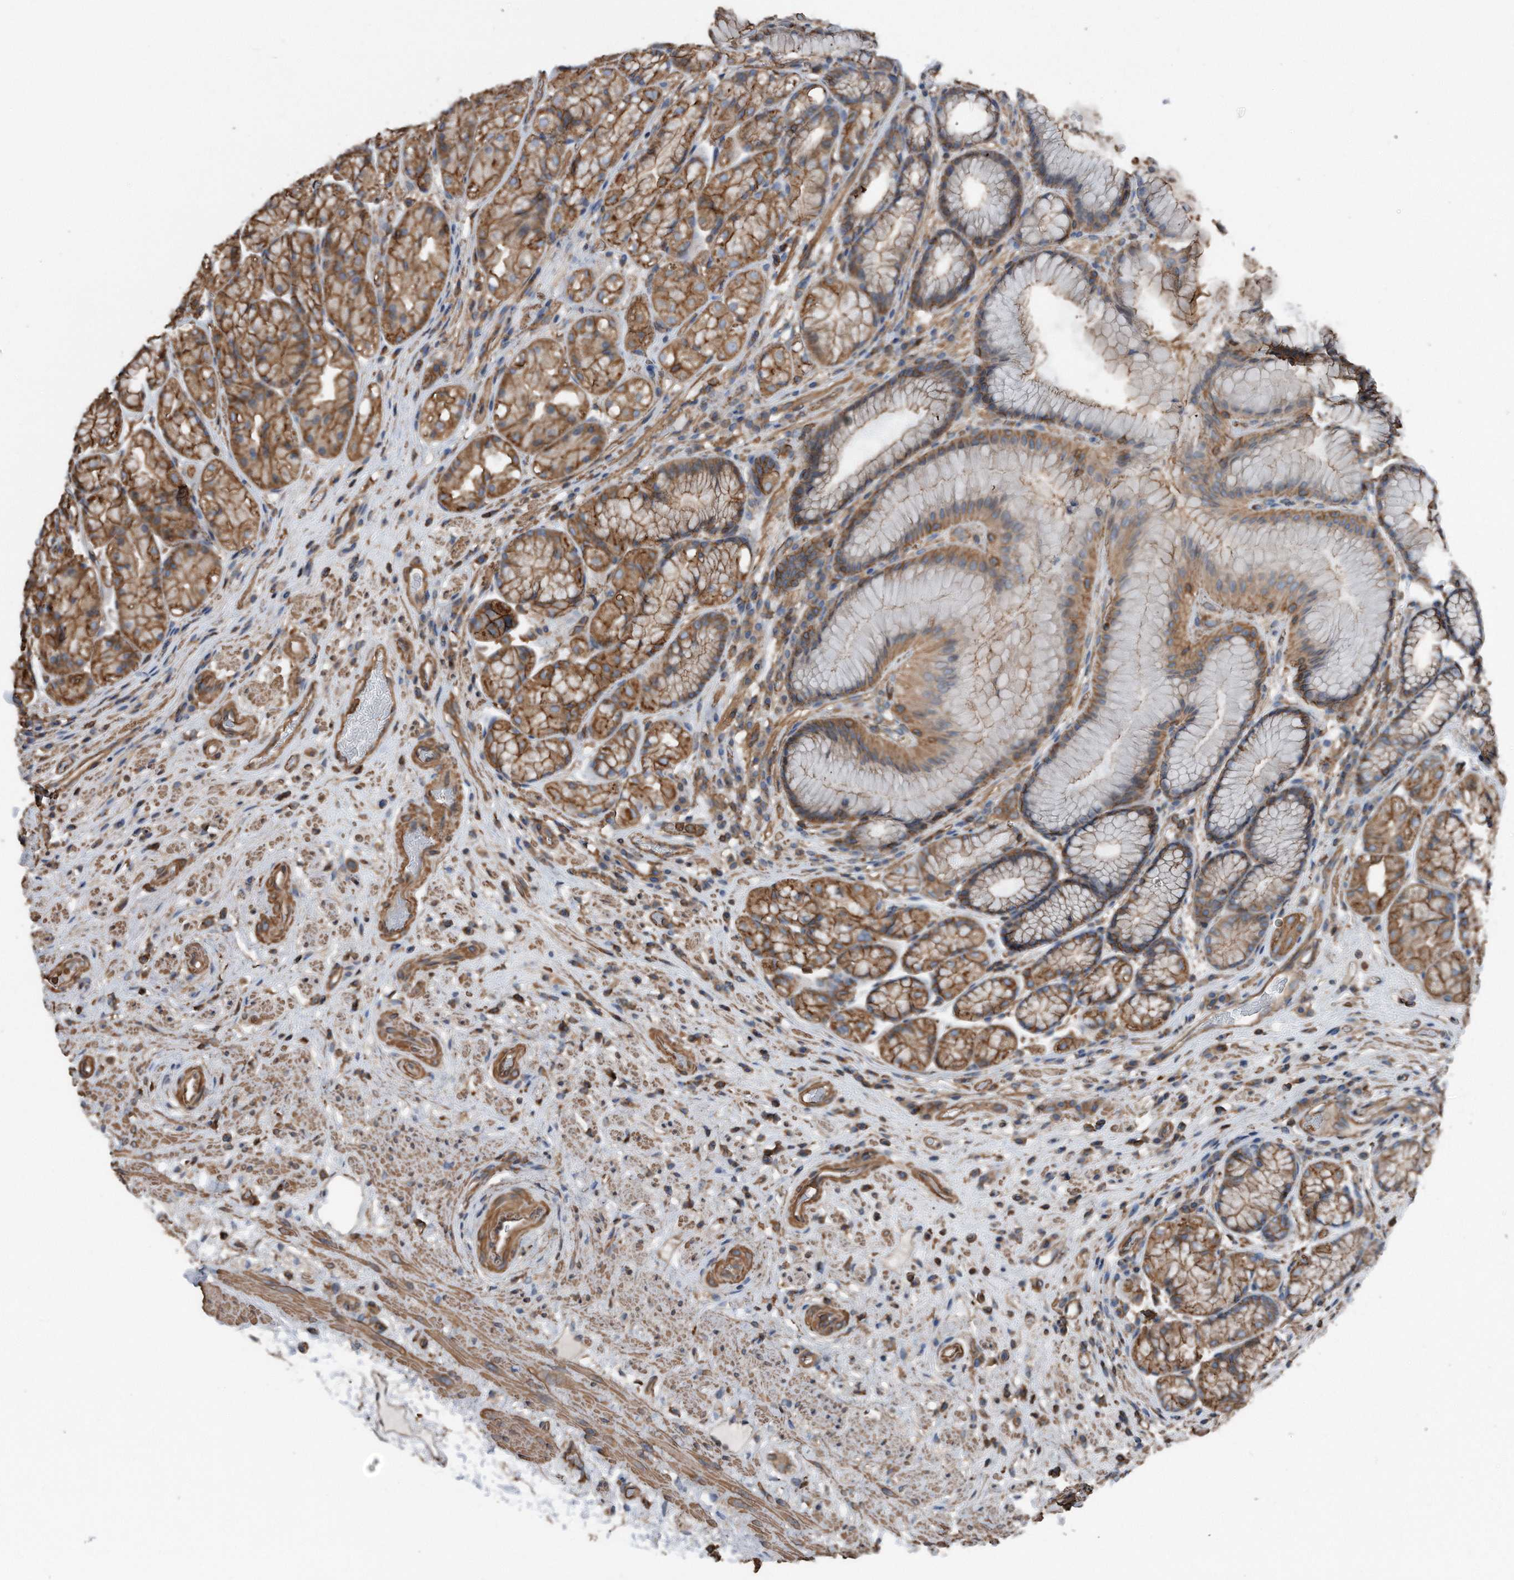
{"staining": {"intensity": "moderate", "quantity": ">75%", "location": "cytoplasmic/membranous"}, "tissue": "stomach", "cell_type": "Glandular cells", "image_type": "normal", "snomed": [{"axis": "morphology", "description": "Normal tissue, NOS"}, {"axis": "topography", "description": "Stomach"}], "caption": "IHC image of unremarkable stomach stained for a protein (brown), which displays medium levels of moderate cytoplasmic/membranous positivity in about >75% of glandular cells.", "gene": "RSPO3", "patient": {"sex": "male", "age": 57}}